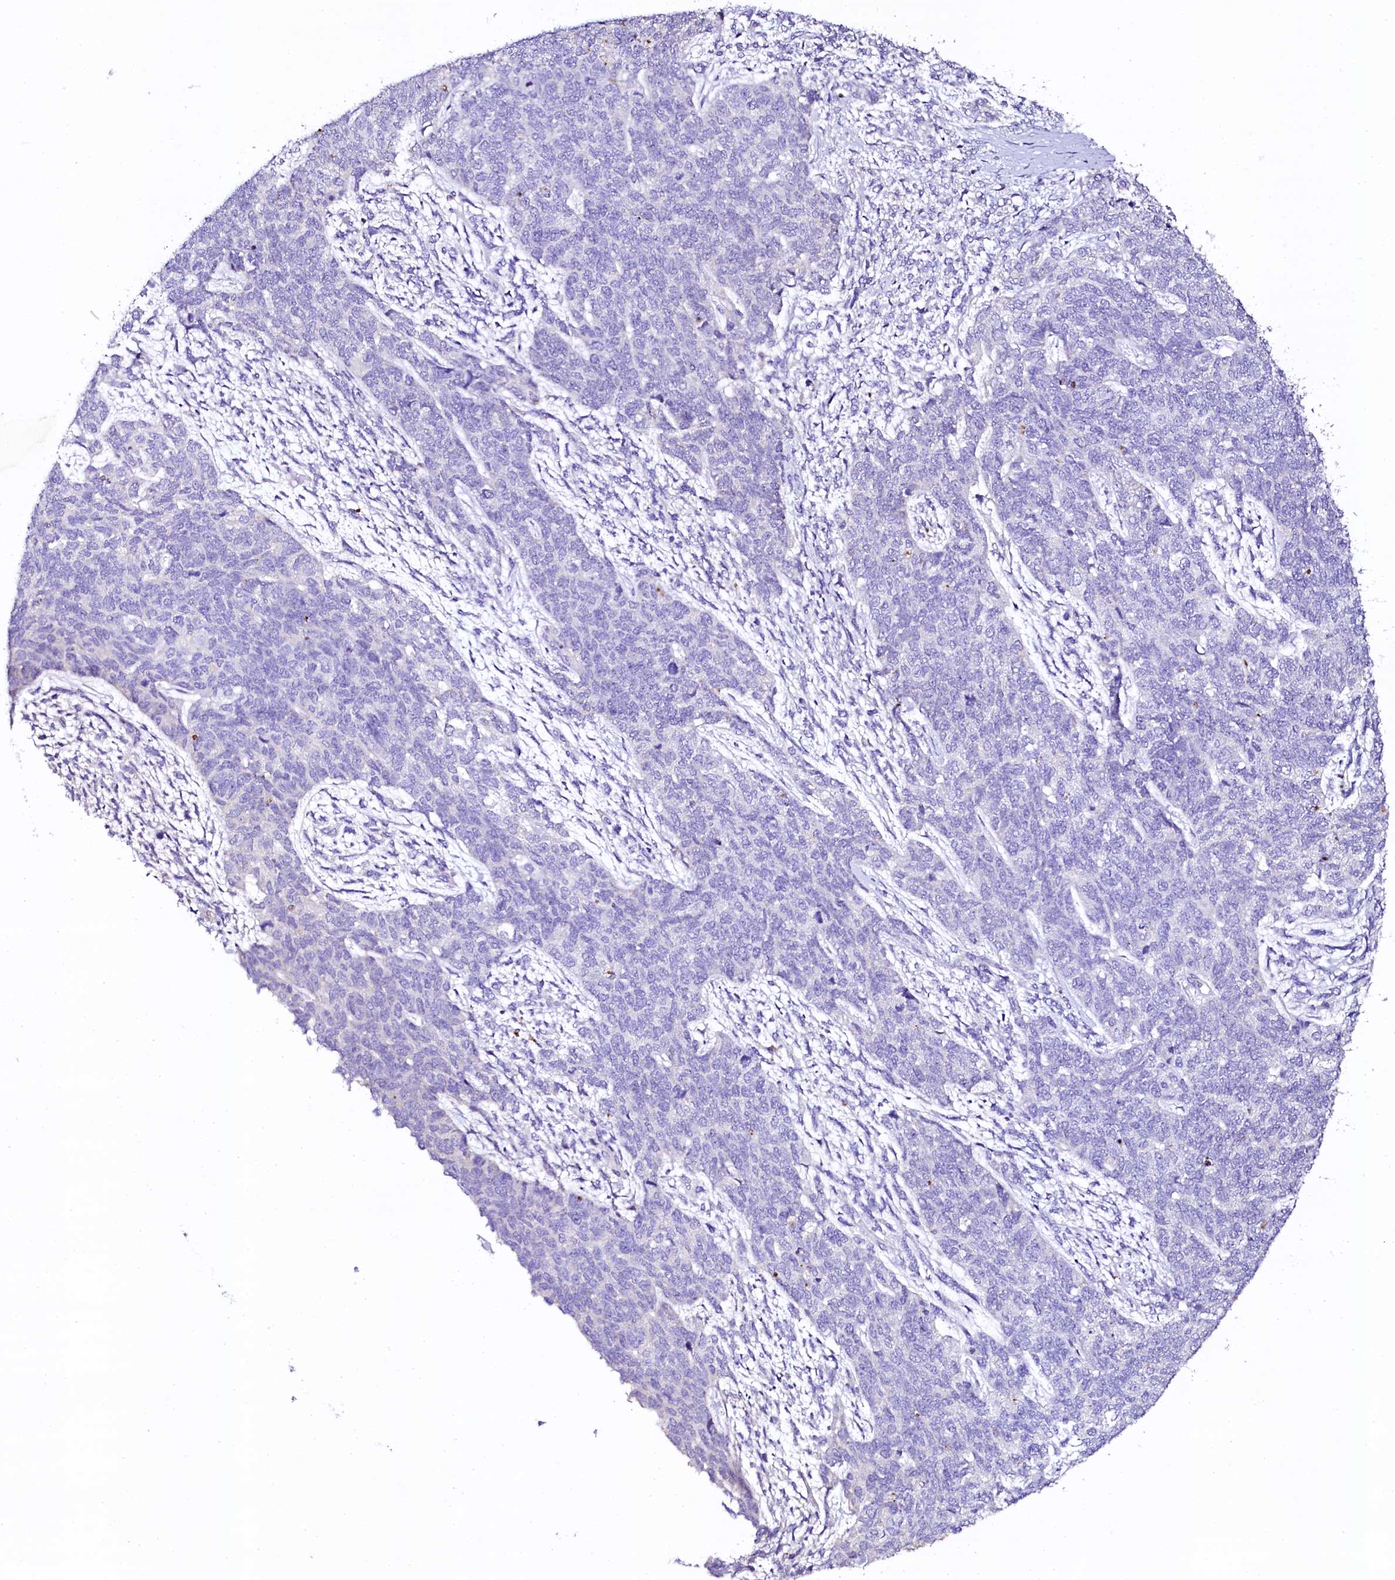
{"staining": {"intensity": "negative", "quantity": "none", "location": "none"}, "tissue": "cervical cancer", "cell_type": "Tumor cells", "image_type": "cancer", "snomed": [{"axis": "morphology", "description": "Squamous cell carcinoma, NOS"}, {"axis": "topography", "description": "Cervix"}], "caption": "Immunohistochemistry (IHC) of human squamous cell carcinoma (cervical) displays no staining in tumor cells.", "gene": "NAA16", "patient": {"sex": "female", "age": 63}}